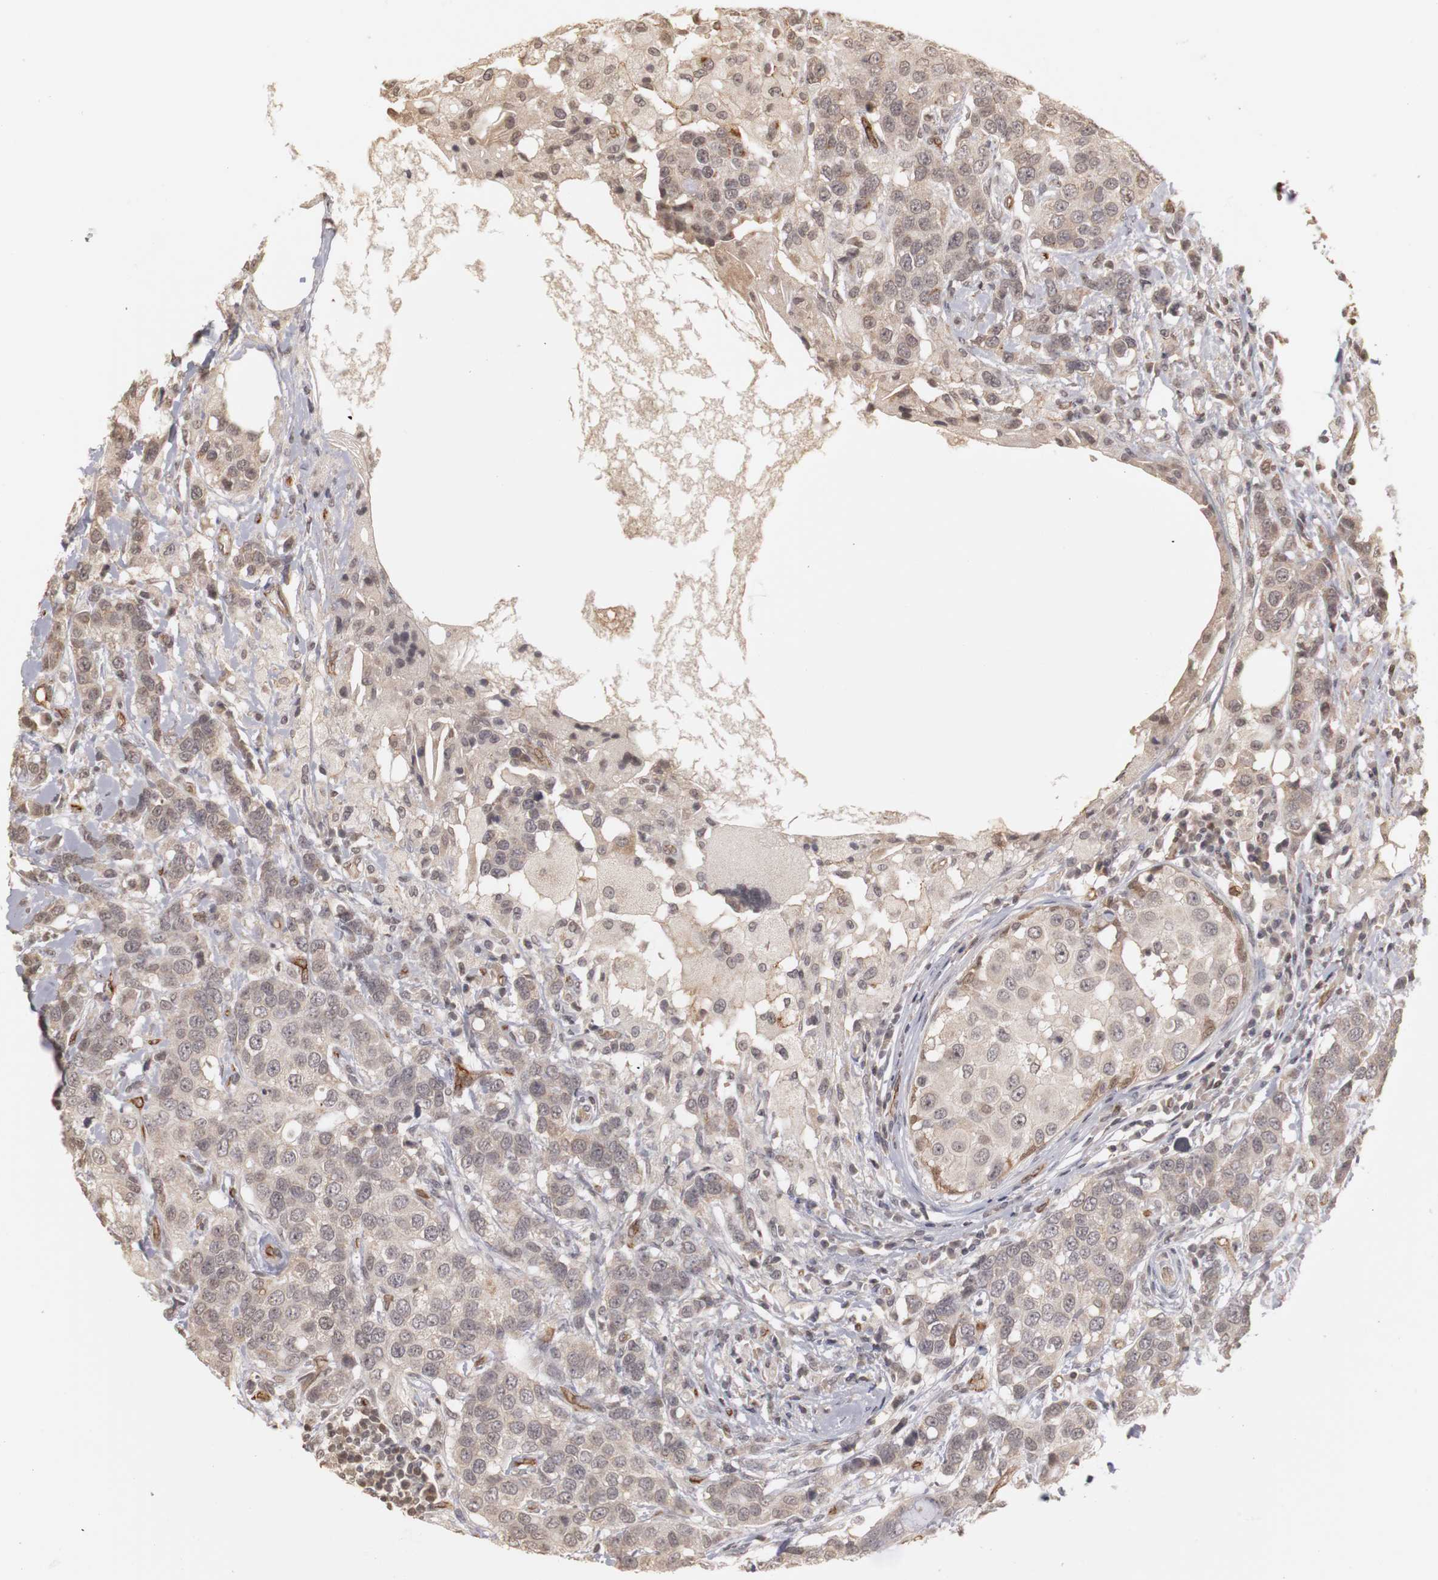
{"staining": {"intensity": "weak", "quantity": "25%-75%", "location": "cytoplasmic/membranous"}, "tissue": "breast cancer", "cell_type": "Tumor cells", "image_type": "cancer", "snomed": [{"axis": "morphology", "description": "Duct carcinoma"}, {"axis": "topography", "description": "Breast"}], "caption": "A high-resolution image shows immunohistochemistry (IHC) staining of breast cancer (invasive ductal carcinoma), which reveals weak cytoplasmic/membranous positivity in approximately 25%-75% of tumor cells.", "gene": "PLEKHA1", "patient": {"sex": "female", "age": 27}}